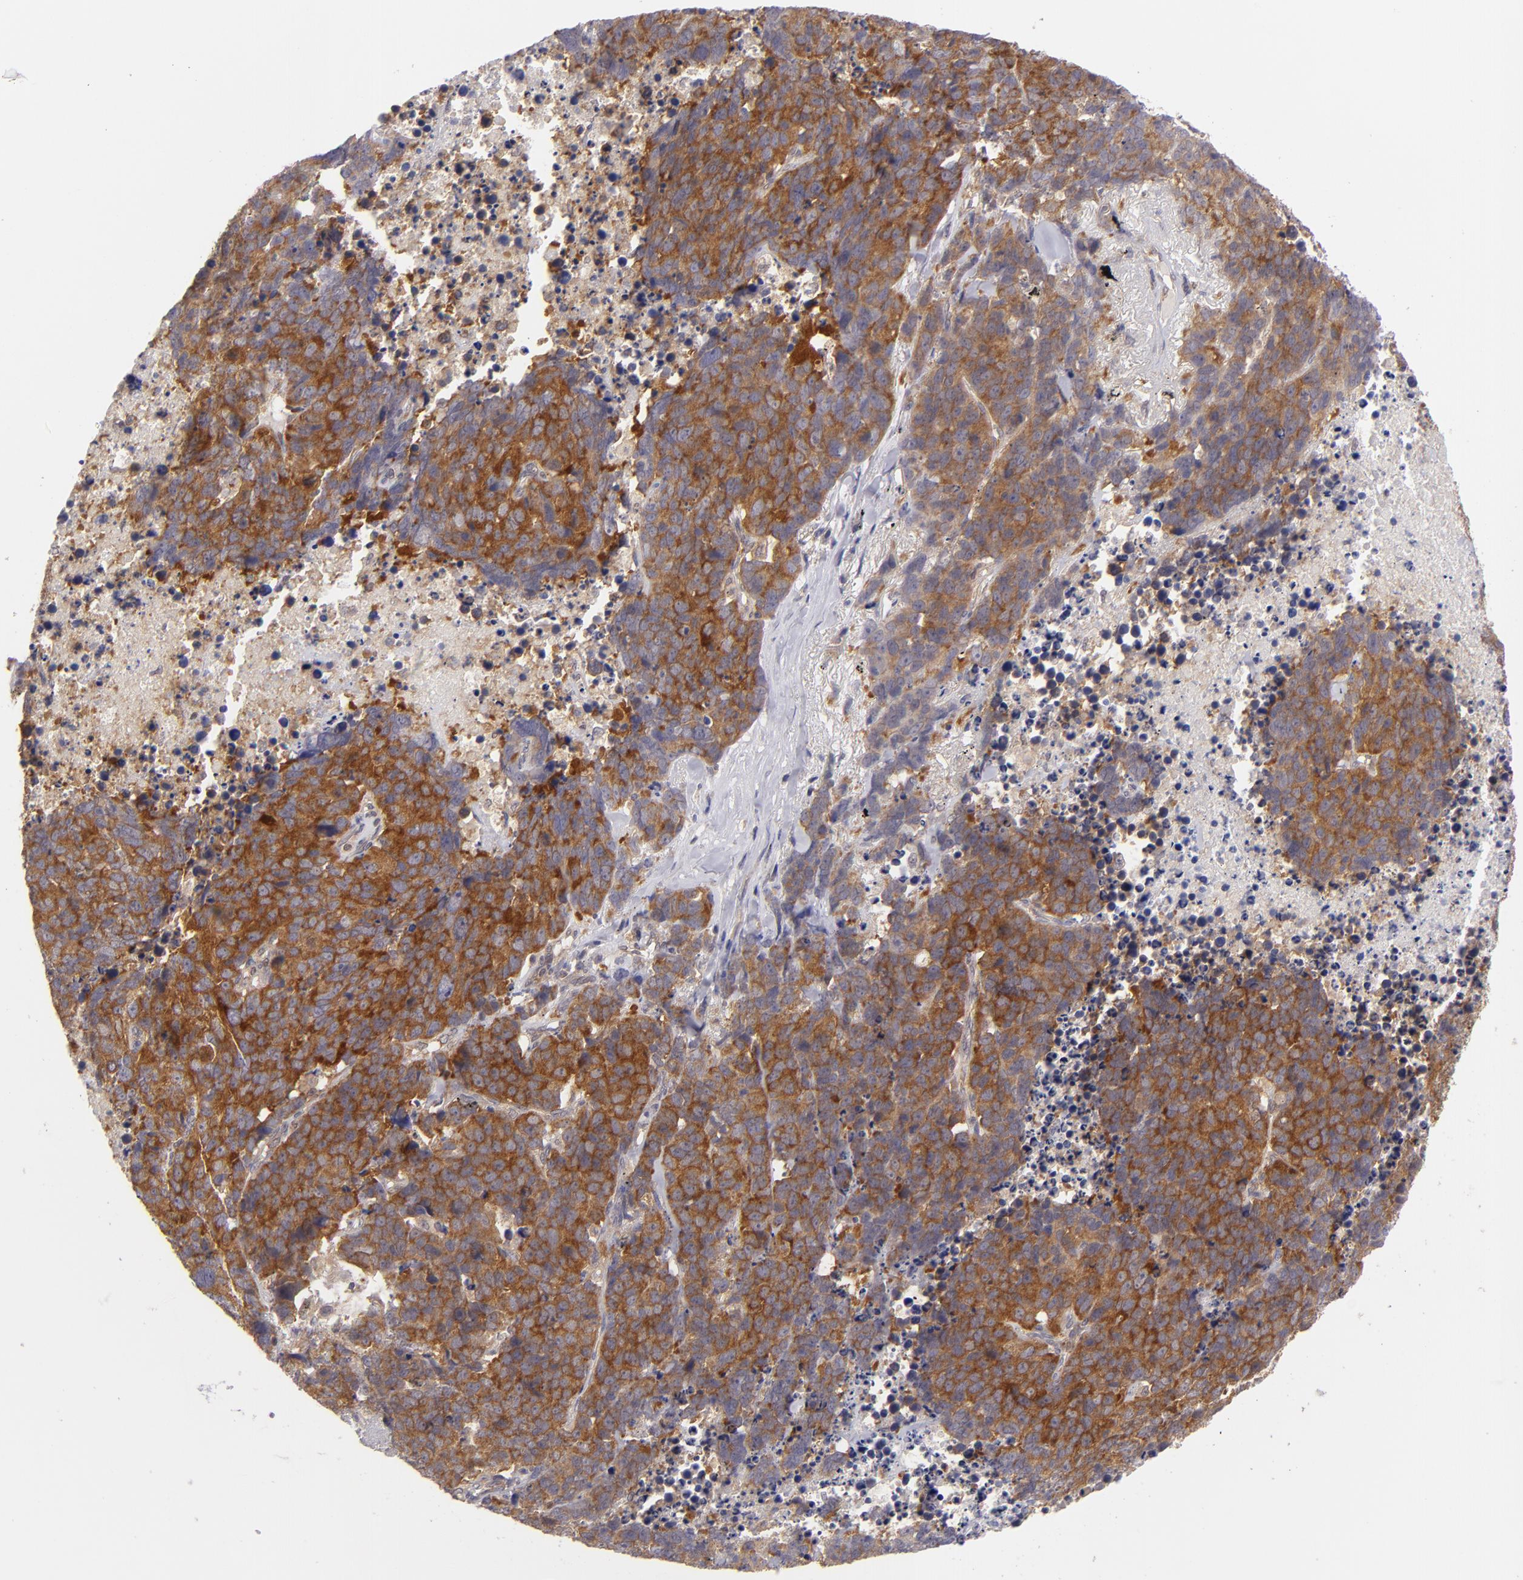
{"staining": {"intensity": "moderate", "quantity": ">75%", "location": "cytoplasmic/membranous"}, "tissue": "lung cancer", "cell_type": "Tumor cells", "image_type": "cancer", "snomed": [{"axis": "morphology", "description": "Carcinoid, malignant, NOS"}, {"axis": "topography", "description": "Lung"}], "caption": "A high-resolution image shows immunohistochemistry (IHC) staining of lung cancer, which exhibits moderate cytoplasmic/membranous expression in about >75% of tumor cells. Immunohistochemistry (ihc) stains the protein in brown and the nuclei are stained blue.", "gene": "PTPN13", "patient": {"sex": "male", "age": 60}}